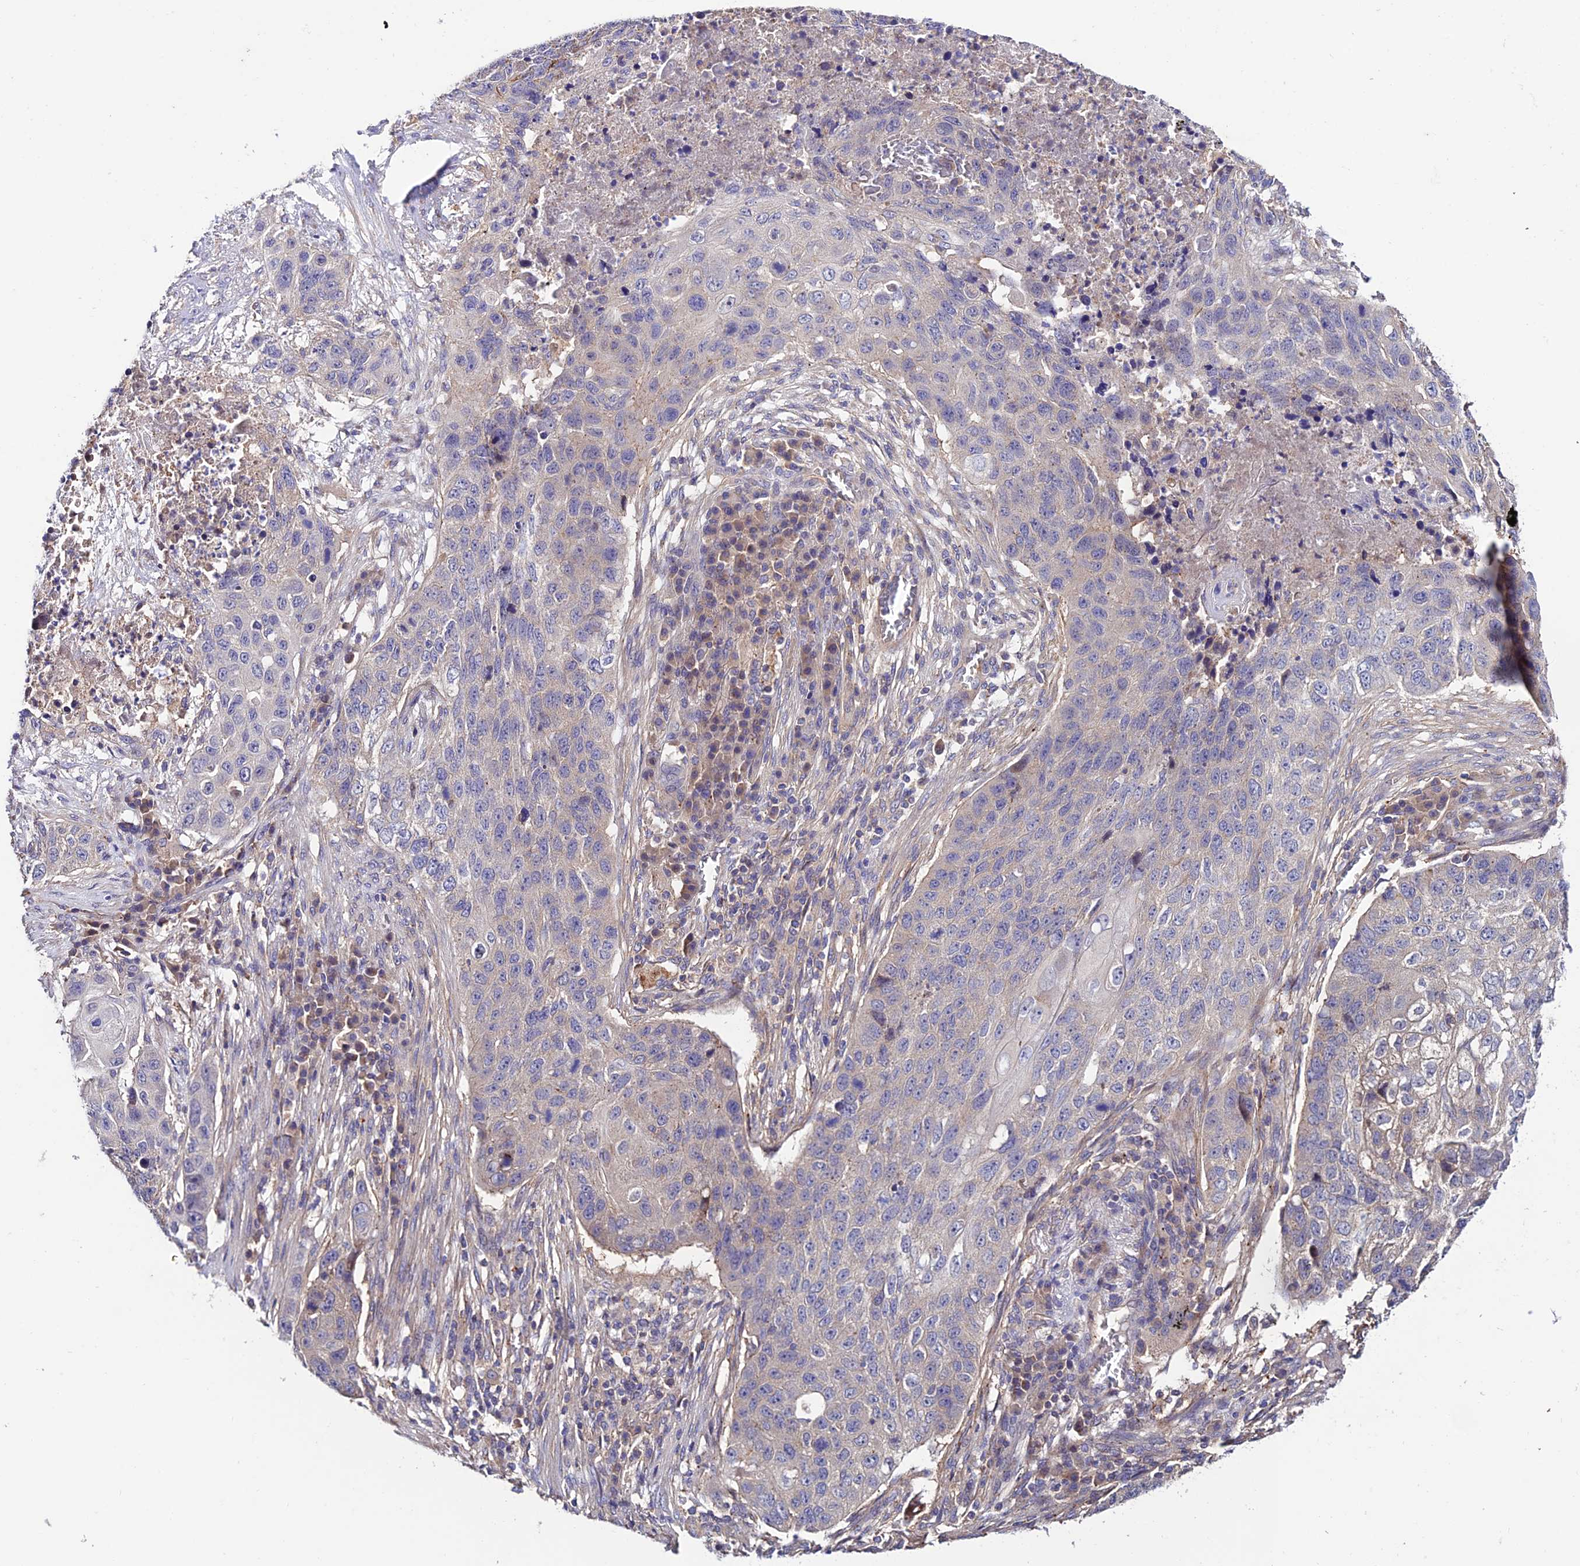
{"staining": {"intensity": "moderate", "quantity": "<25%", "location": "cytoplasmic/membranous"}, "tissue": "lung cancer", "cell_type": "Tumor cells", "image_type": "cancer", "snomed": [{"axis": "morphology", "description": "Squamous cell carcinoma, NOS"}, {"axis": "topography", "description": "Lung"}], "caption": "Immunohistochemical staining of human lung squamous cell carcinoma exhibits low levels of moderate cytoplasmic/membranous protein positivity in approximately <25% of tumor cells.", "gene": "BRME1", "patient": {"sex": "female", "age": 63}}